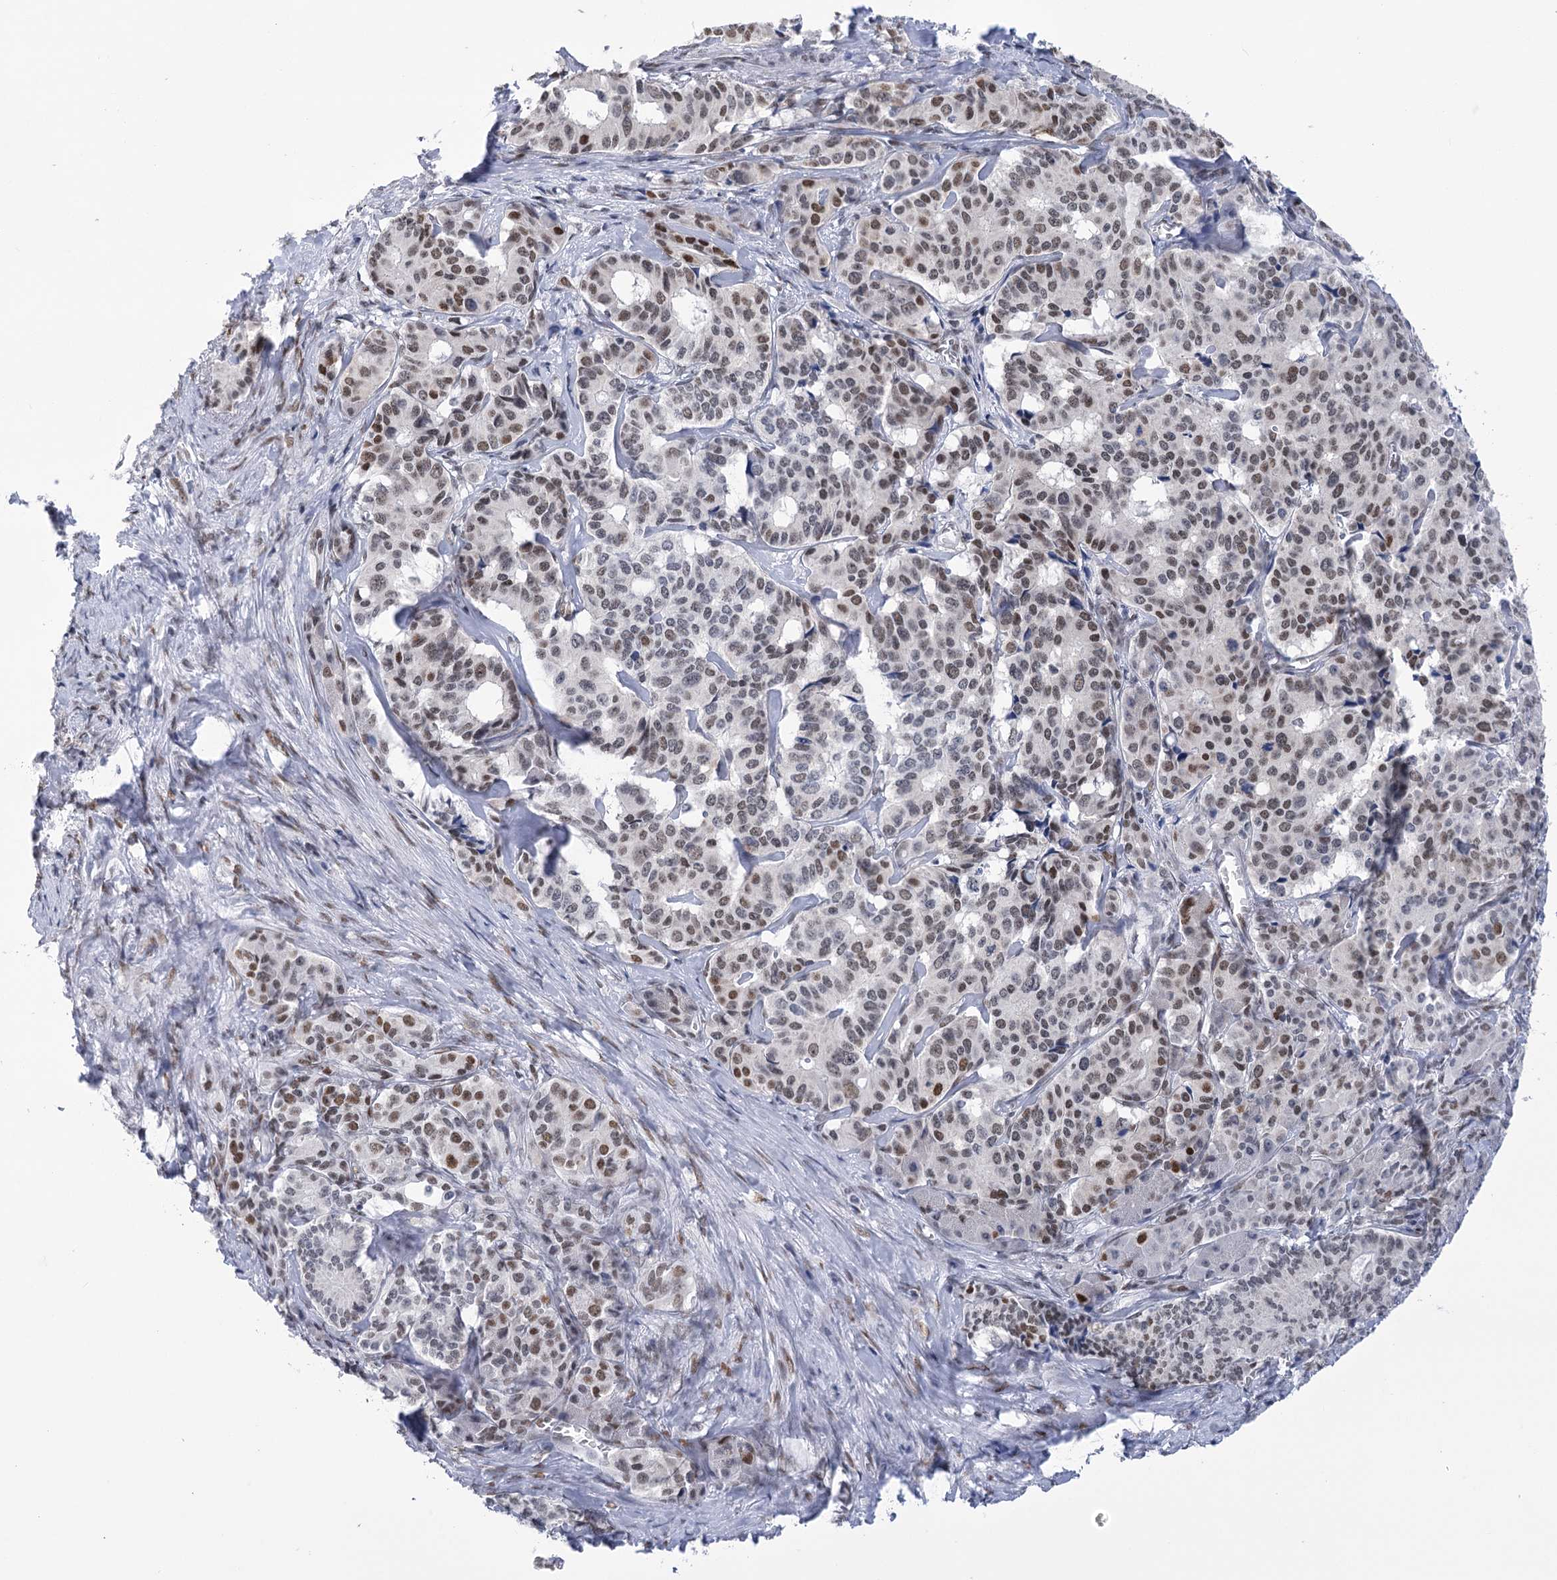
{"staining": {"intensity": "weak", "quantity": "25%-75%", "location": "nuclear"}, "tissue": "pancreatic cancer", "cell_type": "Tumor cells", "image_type": "cancer", "snomed": [{"axis": "morphology", "description": "Adenocarcinoma, NOS"}, {"axis": "topography", "description": "Pancreas"}], "caption": "An image showing weak nuclear expression in about 25%-75% of tumor cells in pancreatic adenocarcinoma, as visualized by brown immunohistochemical staining.", "gene": "HNRNPA0", "patient": {"sex": "female", "age": 74}}